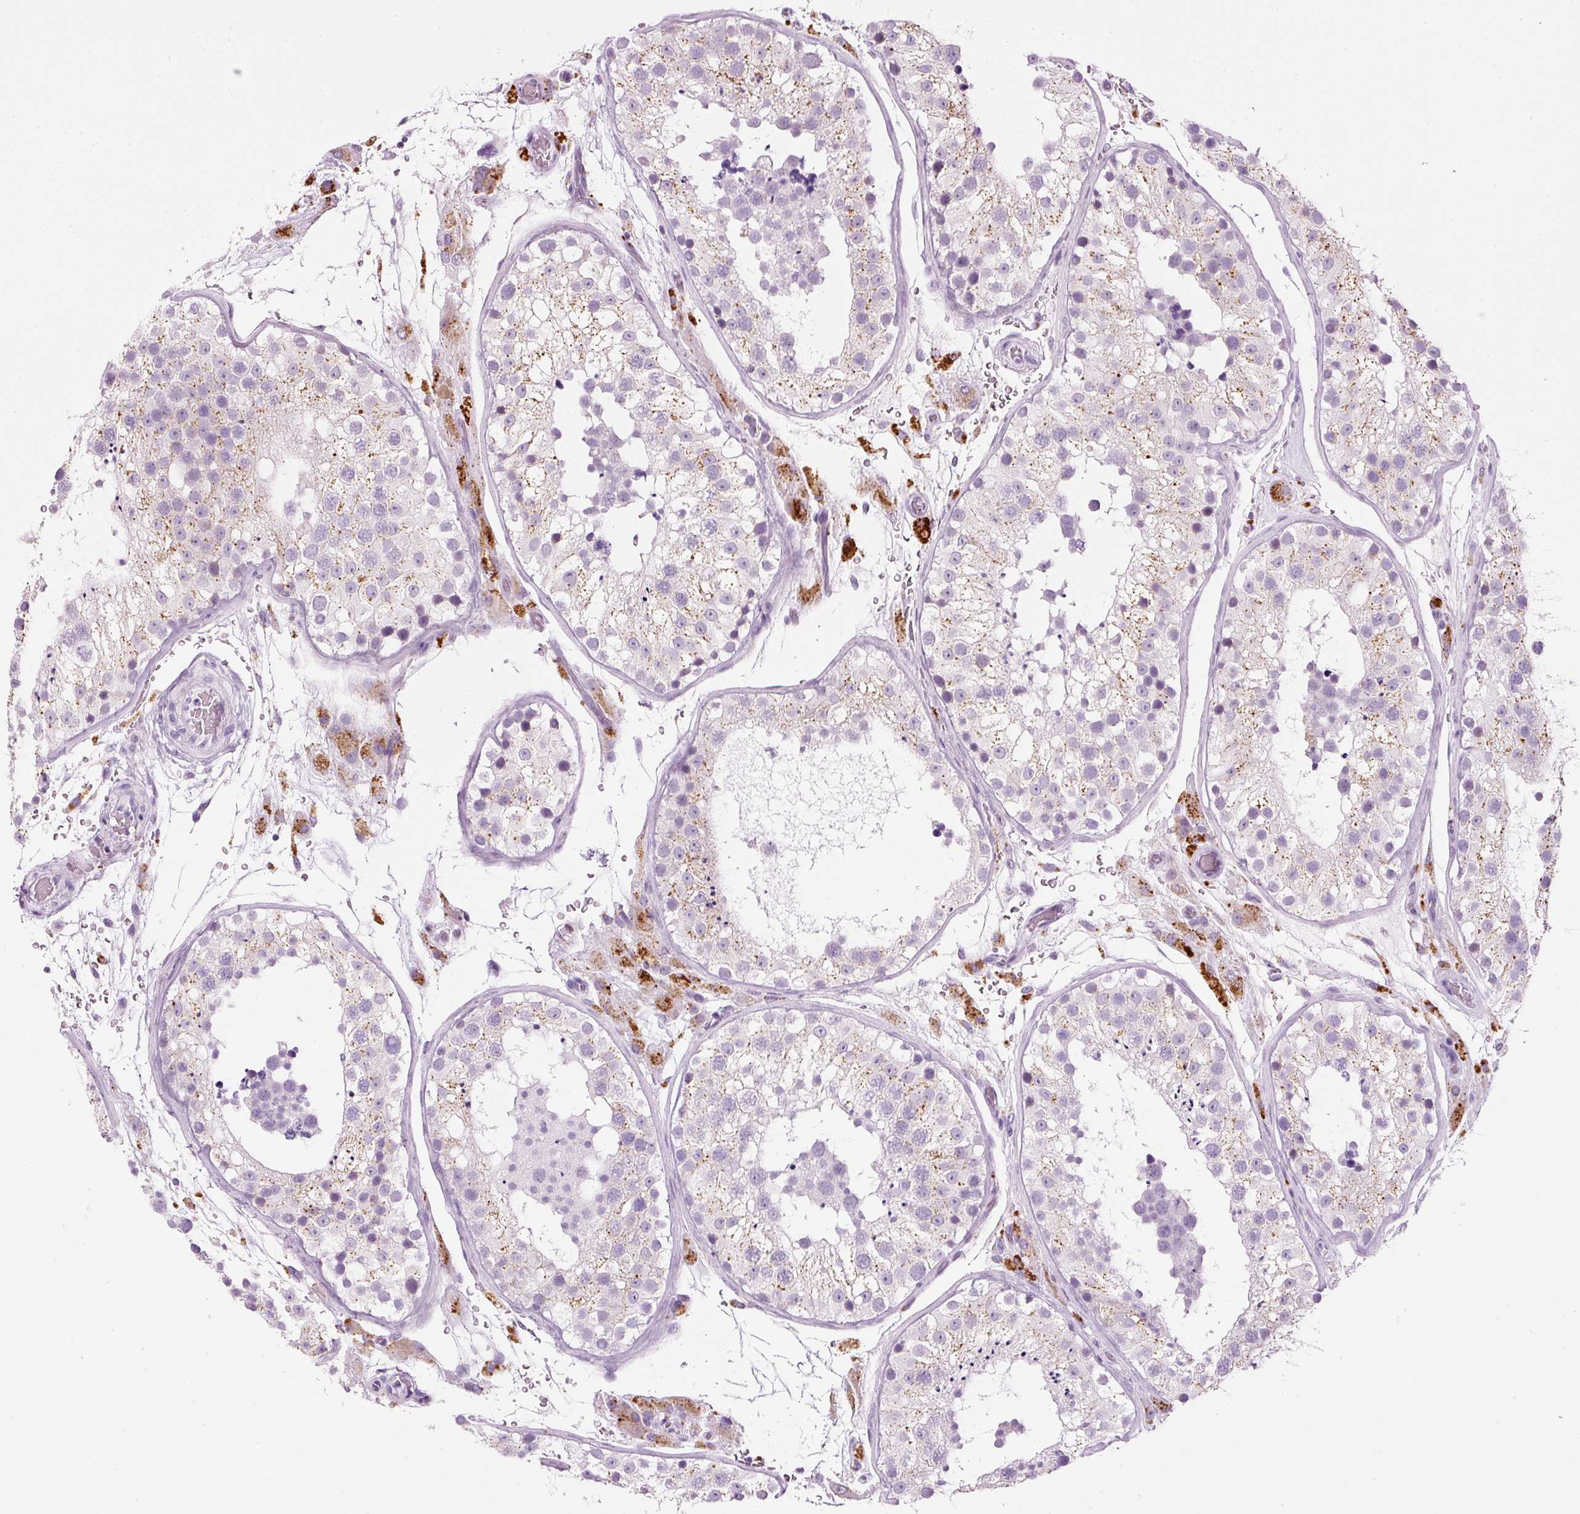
{"staining": {"intensity": "weak", "quantity": "<25%", "location": "cytoplasmic/membranous"}, "tissue": "testis", "cell_type": "Cells in seminiferous ducts", "image_type": "normal", "snomed": [{"axis": "morphology", "description": "Normal tissue, NOS"}, {"axis": "topography", "description": "Testis"}], "caption": "The image shows no staining of cells in seminiferous ducts in benign testis. Brightfield microscopy of immunohistochemistry (IHC) stained with DAB (3,3'-diaminobenzidine) (brown) and hematoxylin (blue), captured at high magnification.", "gene": "ZNF639", "patient": {"sex": "male", "age": 26}}